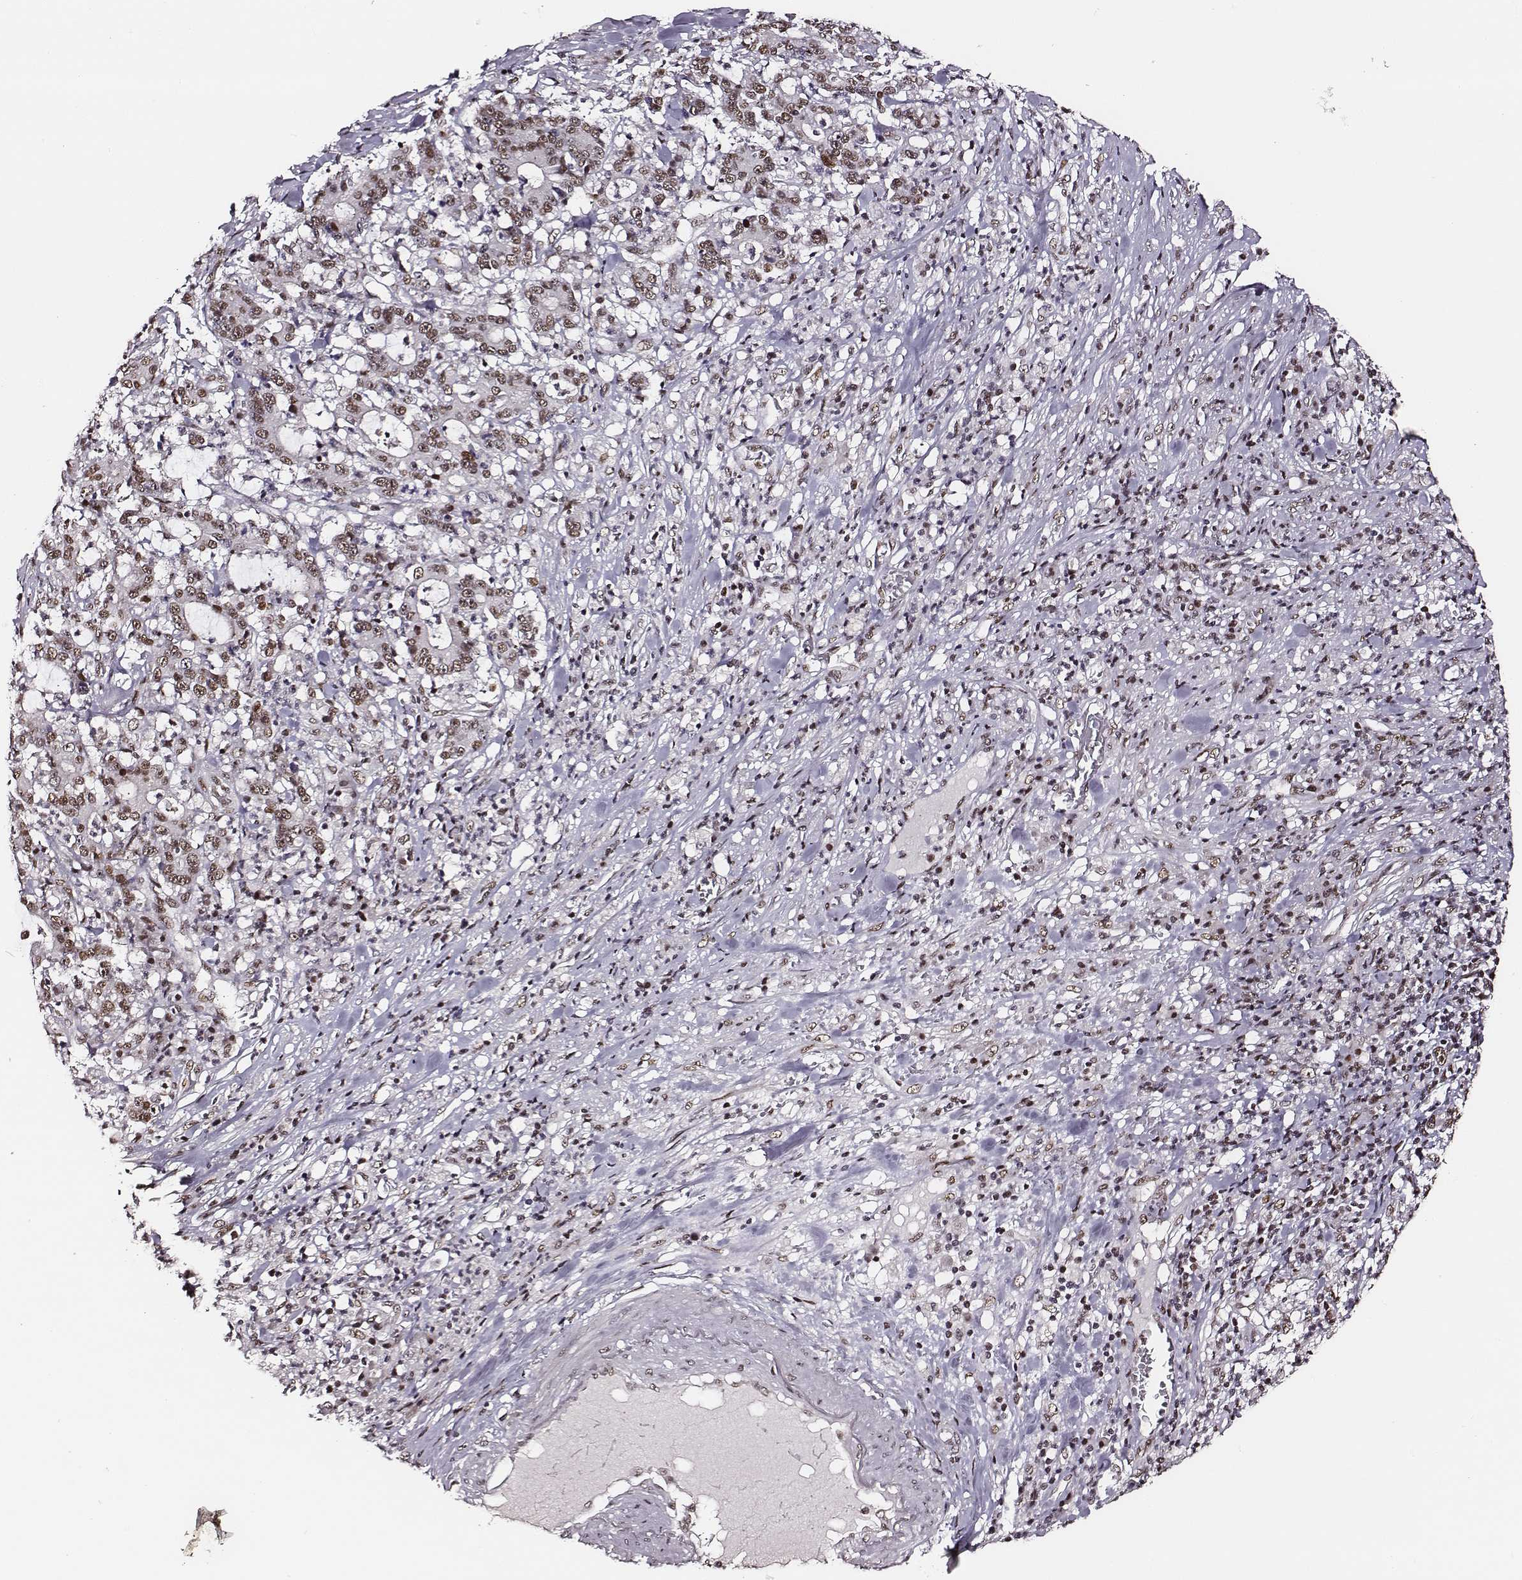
{"staining": {"intensity": "moderate", "quantity": ">75%", "location": "nuclear"}, "tissue": "stomach cancer", "cell_type": "Tumor cells", "image_type": "cancer", "snomed": [{"axis": "morphology", "description": "Adenocarcinoma, NOS"}, {"axis": "topography", "description": "Stomach, upper"}], "caption": "Stomach cancer (adenocarcinoma) stained with a brown dye demonstrates moderate nuclear positive expression in approximately >75% of tumor cells.", "gene": "PPARA", "patient": {"sex": "male", "age": 68}}